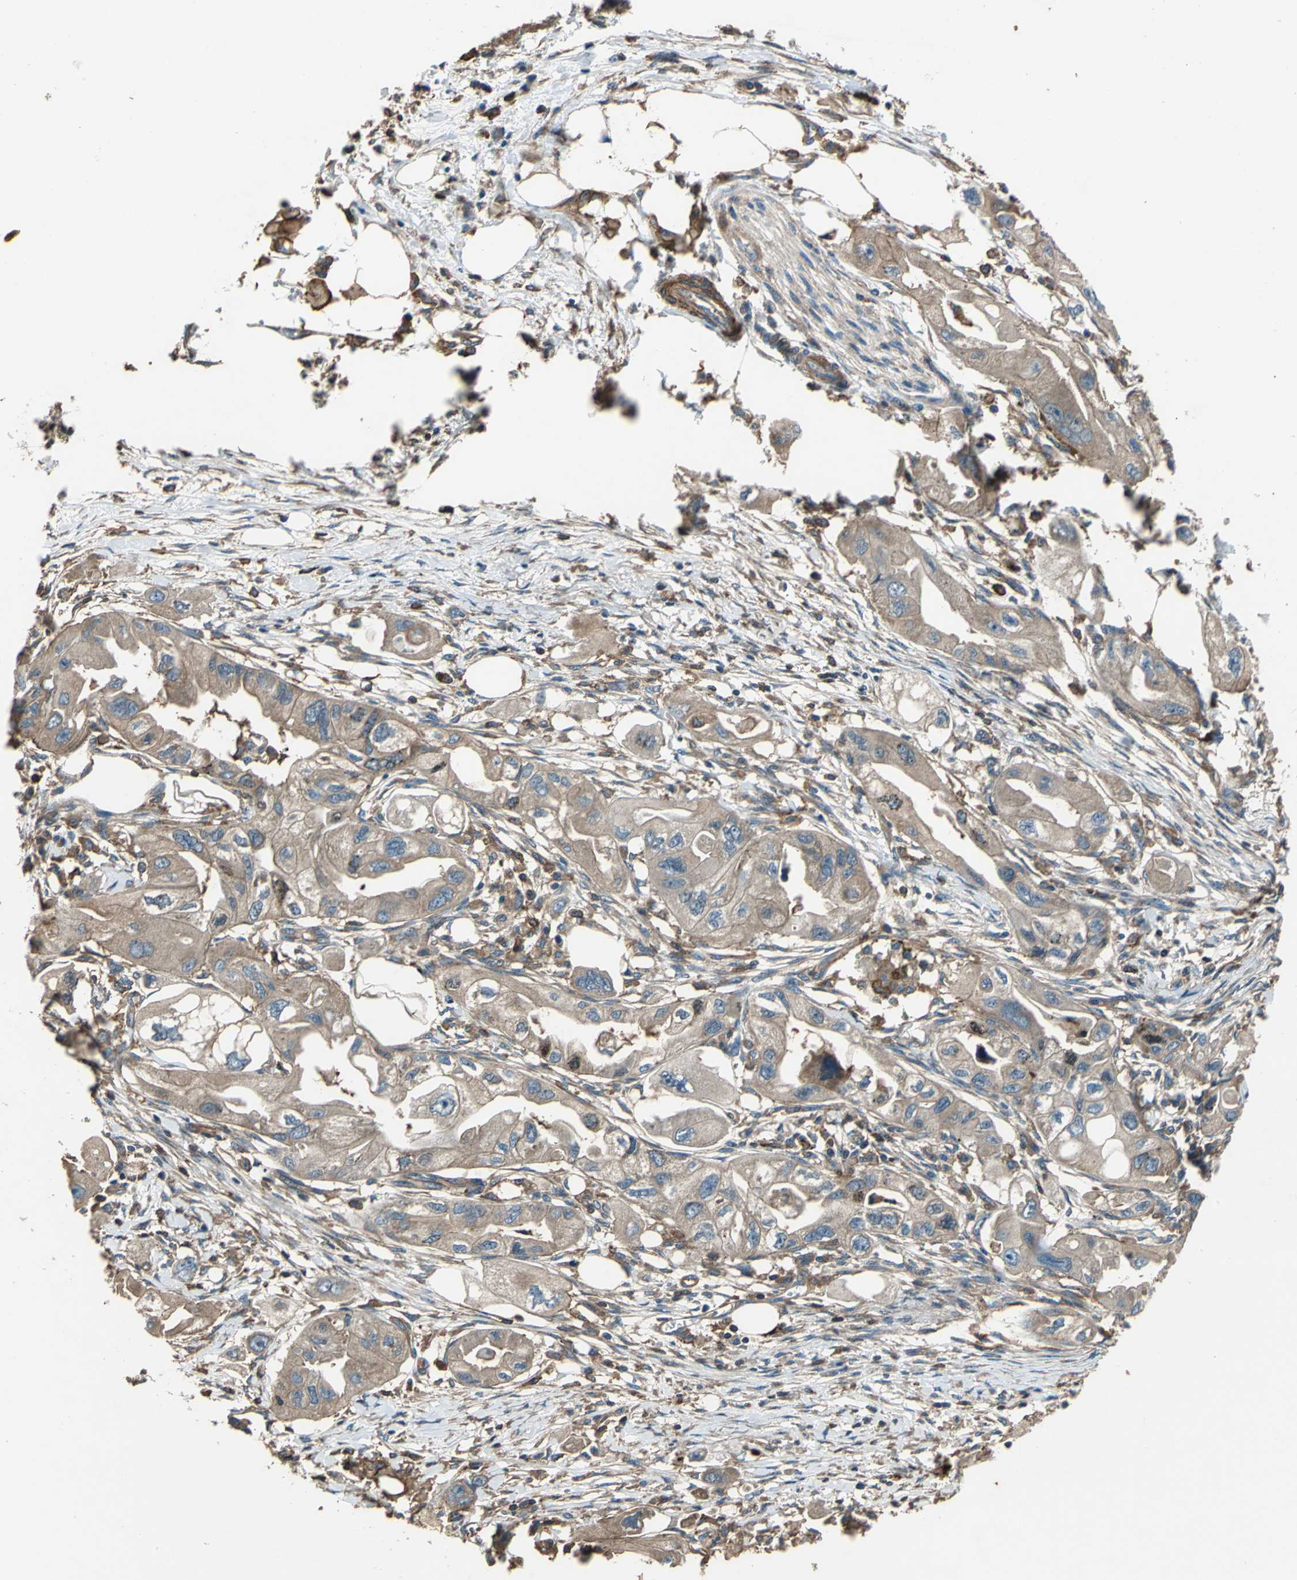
{"staining": {"intensity": "moderate", "quantity": ">75%", "location": "cytoplasmic/membranous"}, "tissue": "endometrial cancer", "cell_type": "Tumor cells", "image_type": "cancer", "snomed": [{"axis": "morphology", "description": "Adenocarcinoma, NOS"}, {"axis": "topography", "description": "Endometrium"}], "caption": "DAB (3,3'-diaminobenzidine) immunohistochemical staining of human adenocarcinoma (endometrial) exhibits moderate cytoplasmic/membranous protein positivity in approximately >75% of tumor cells.", "gene": "PARVA", "patient": {"sex": "female", "age": 67}}